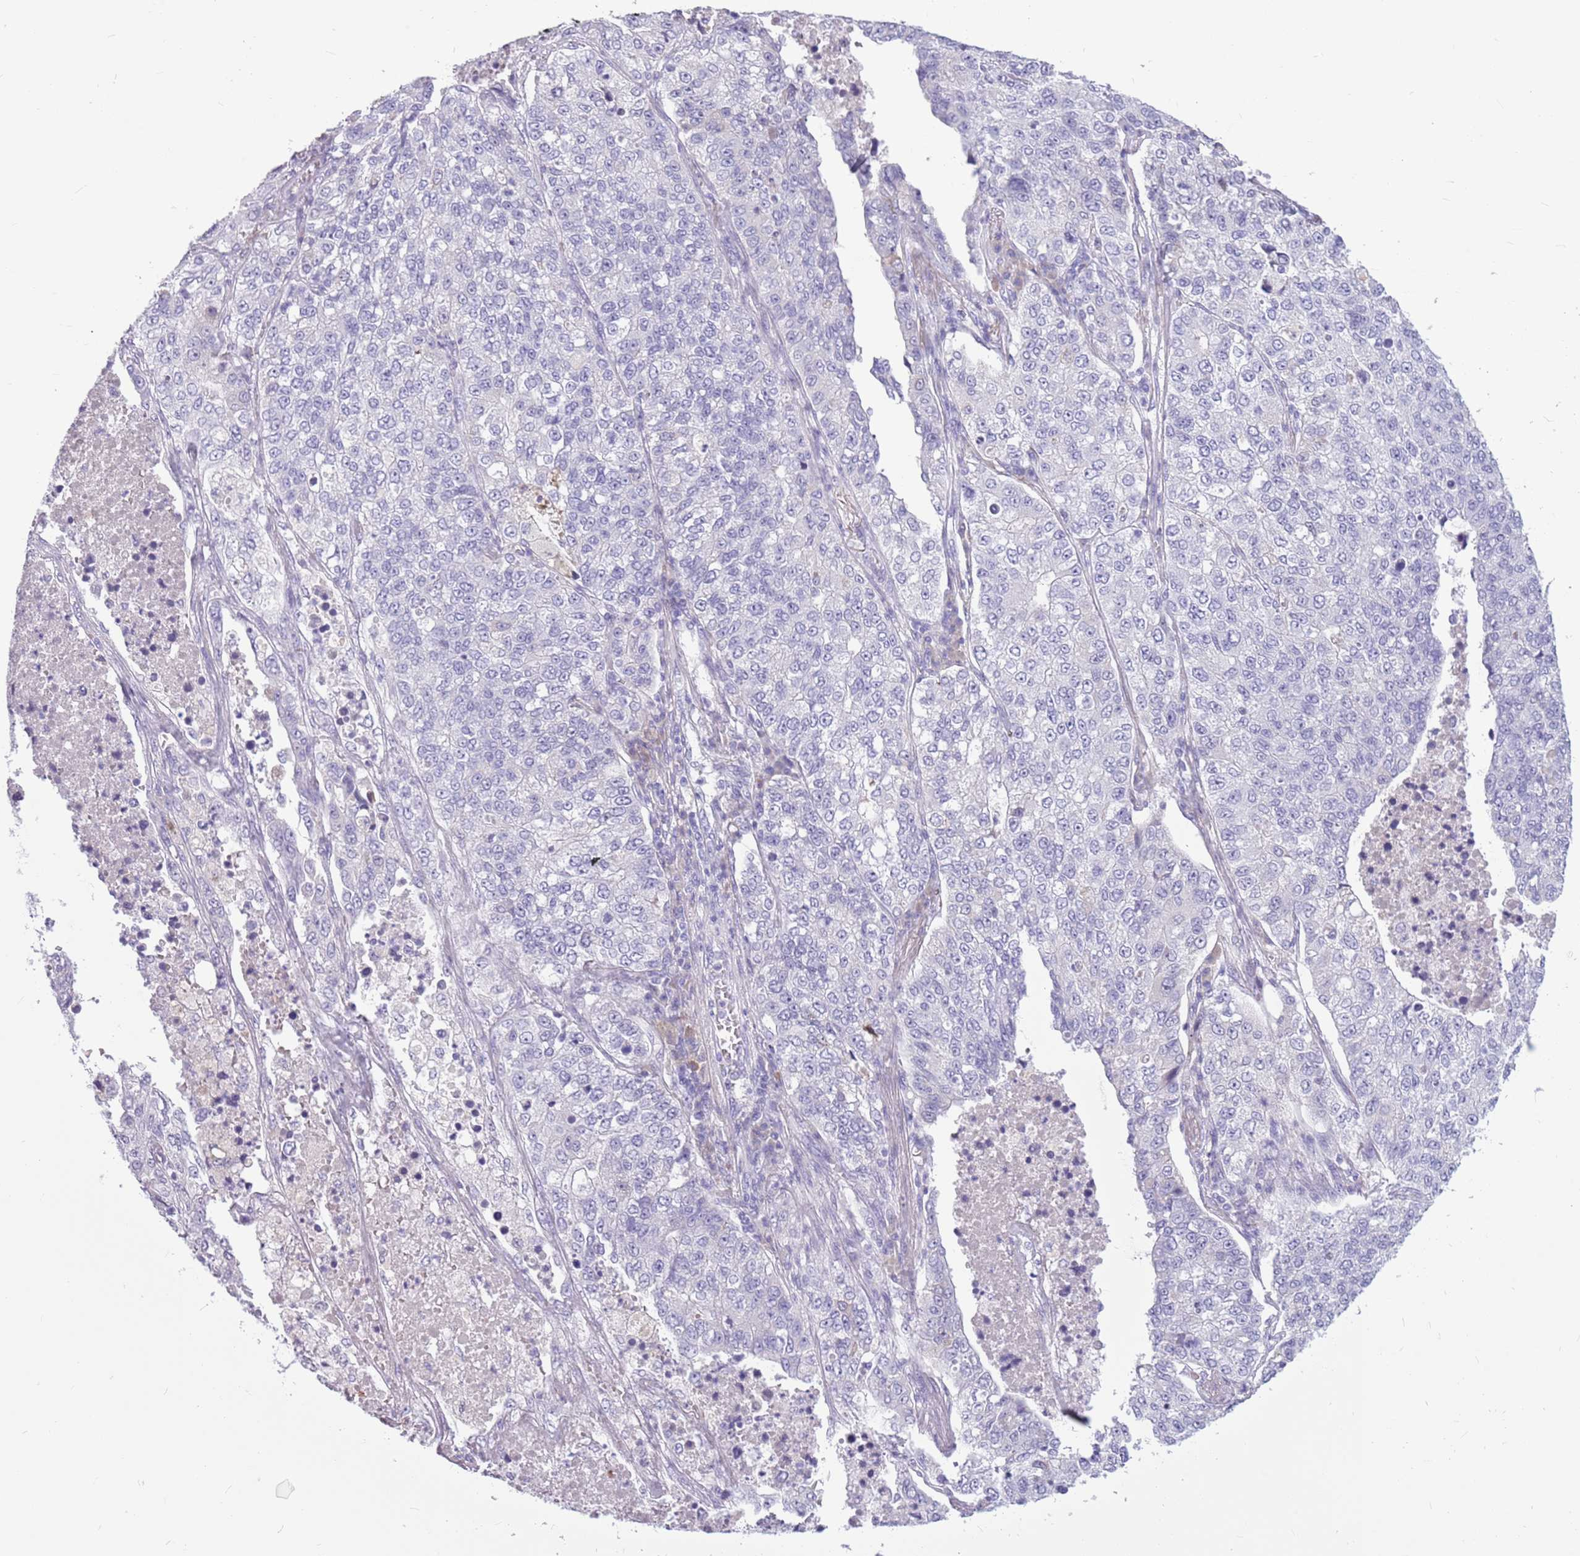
{"staining": {"intensity": "negative", "quantity": "none", "location": "none"}, "tissue": "lung cancer", "cell_type": "Tumor cells", "image_type": "cancer", "snomed": [{"axis": "morphology", "description": "Adenocarcinoma, NOS"}, {"axis": "topography", "description": "Lung"}], "caption": "Tumor cells are negative for brown protein staining in lung cancer (adenocarcinoma).", "gene": "ZNF425", "patient": {"sex": "male", "age": 49}}